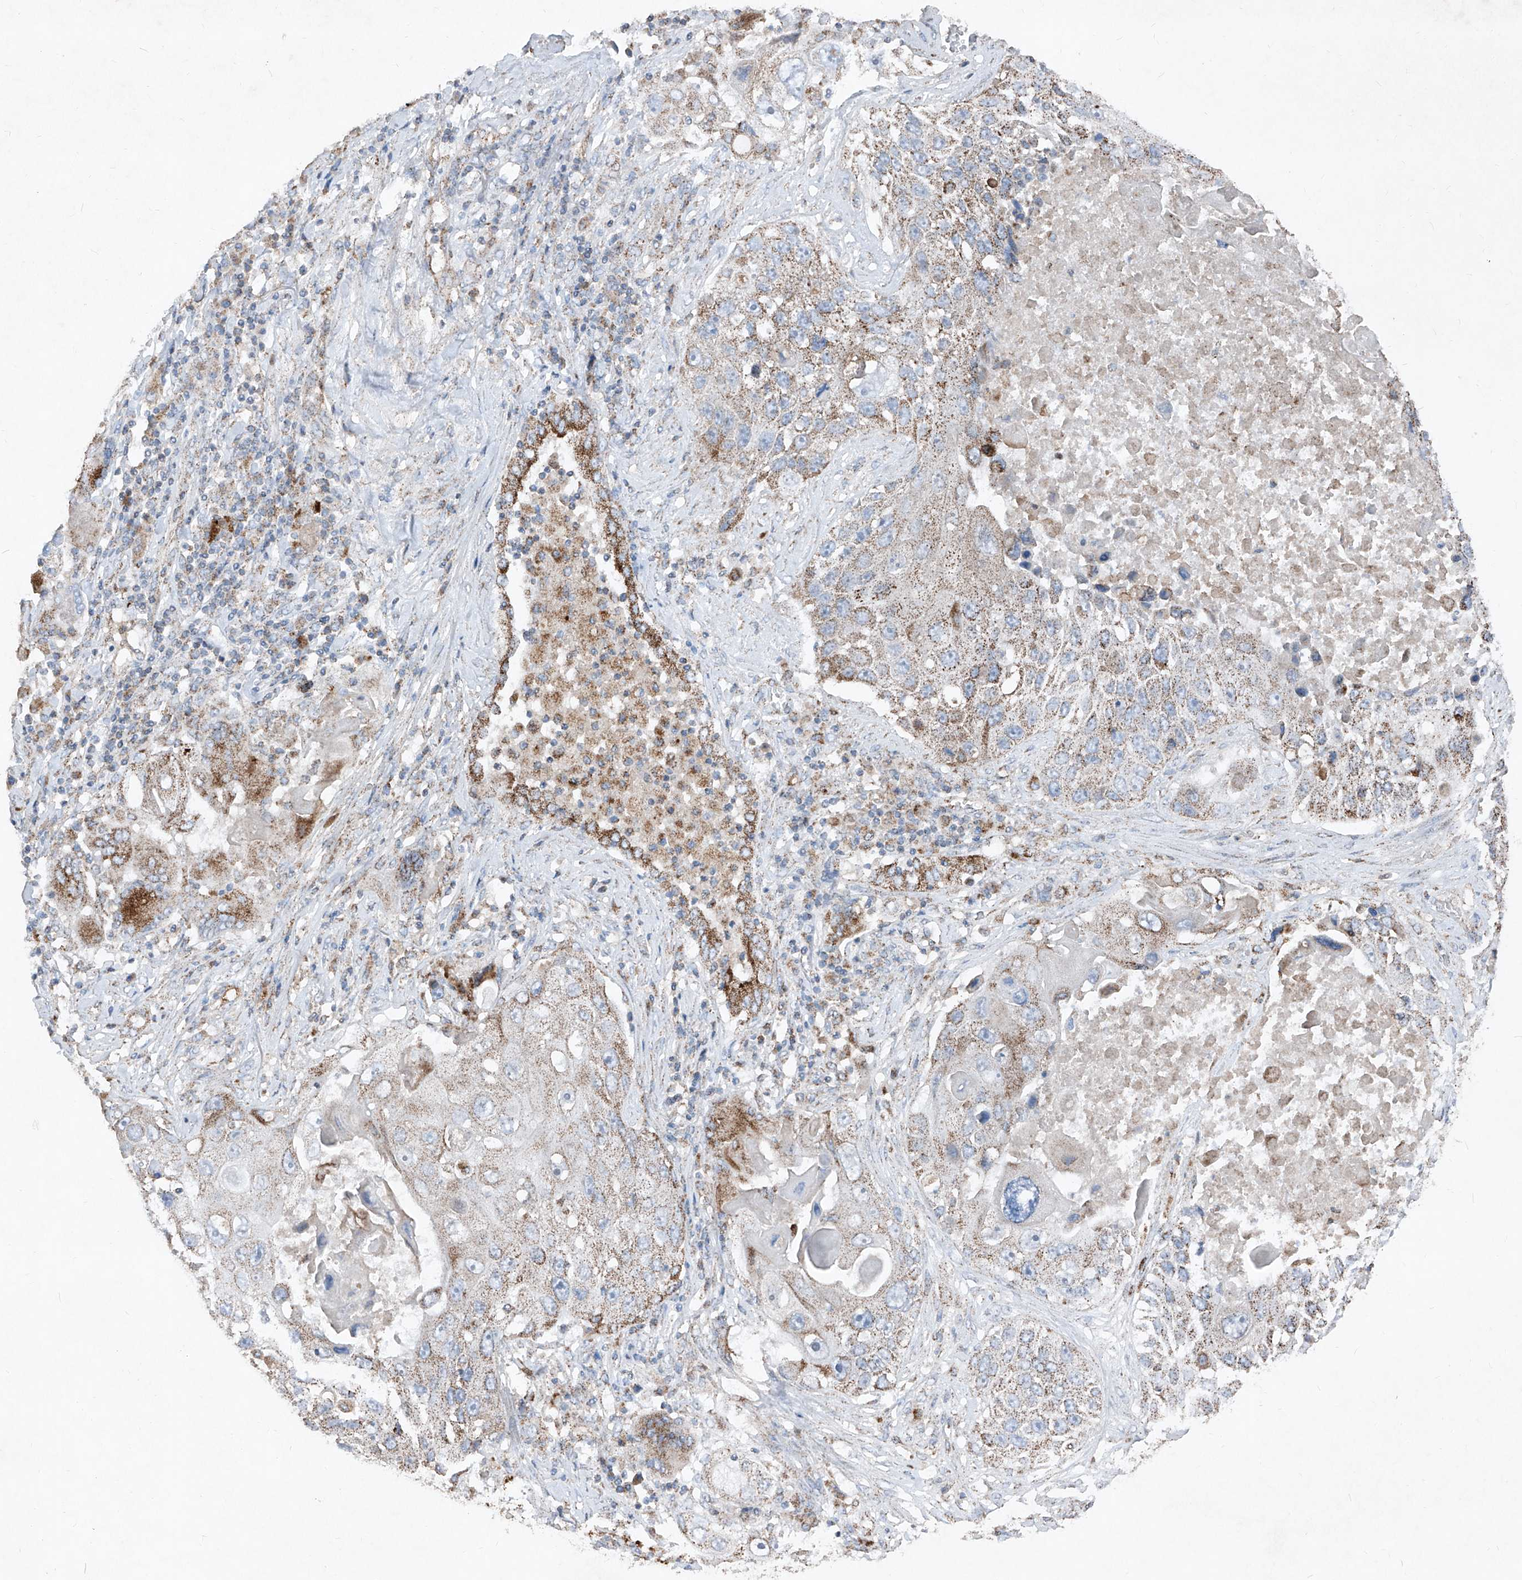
{"staining": {"intensity": "moderate", "quantity": ">75%", "location": "cytoplasmic/membranous"}, "tissue": "lung cancer", "cell_type": "Tumor cells", "image_type": "cancer", "snomed": [{"axis": "morphology", "description": "Squamous cell carcinoma, NOS"}, {"axis": "topography", "description": "Lung"}], "caption": "IHC staining of lung cancer, which shows medium levels of moderate cytoplasmic/membranous staining in approximately >75% of tumor cells indicating moderate cytoplasmic/membranous protein staining. The staining was performed using DAB (3,3'-diaminobenzidine) (brown) for protein detection and nuclei were counterstained in hematoxylin (blue).", "gene": "ABCD3", "patient": {"sex": "male", "age": 61}}